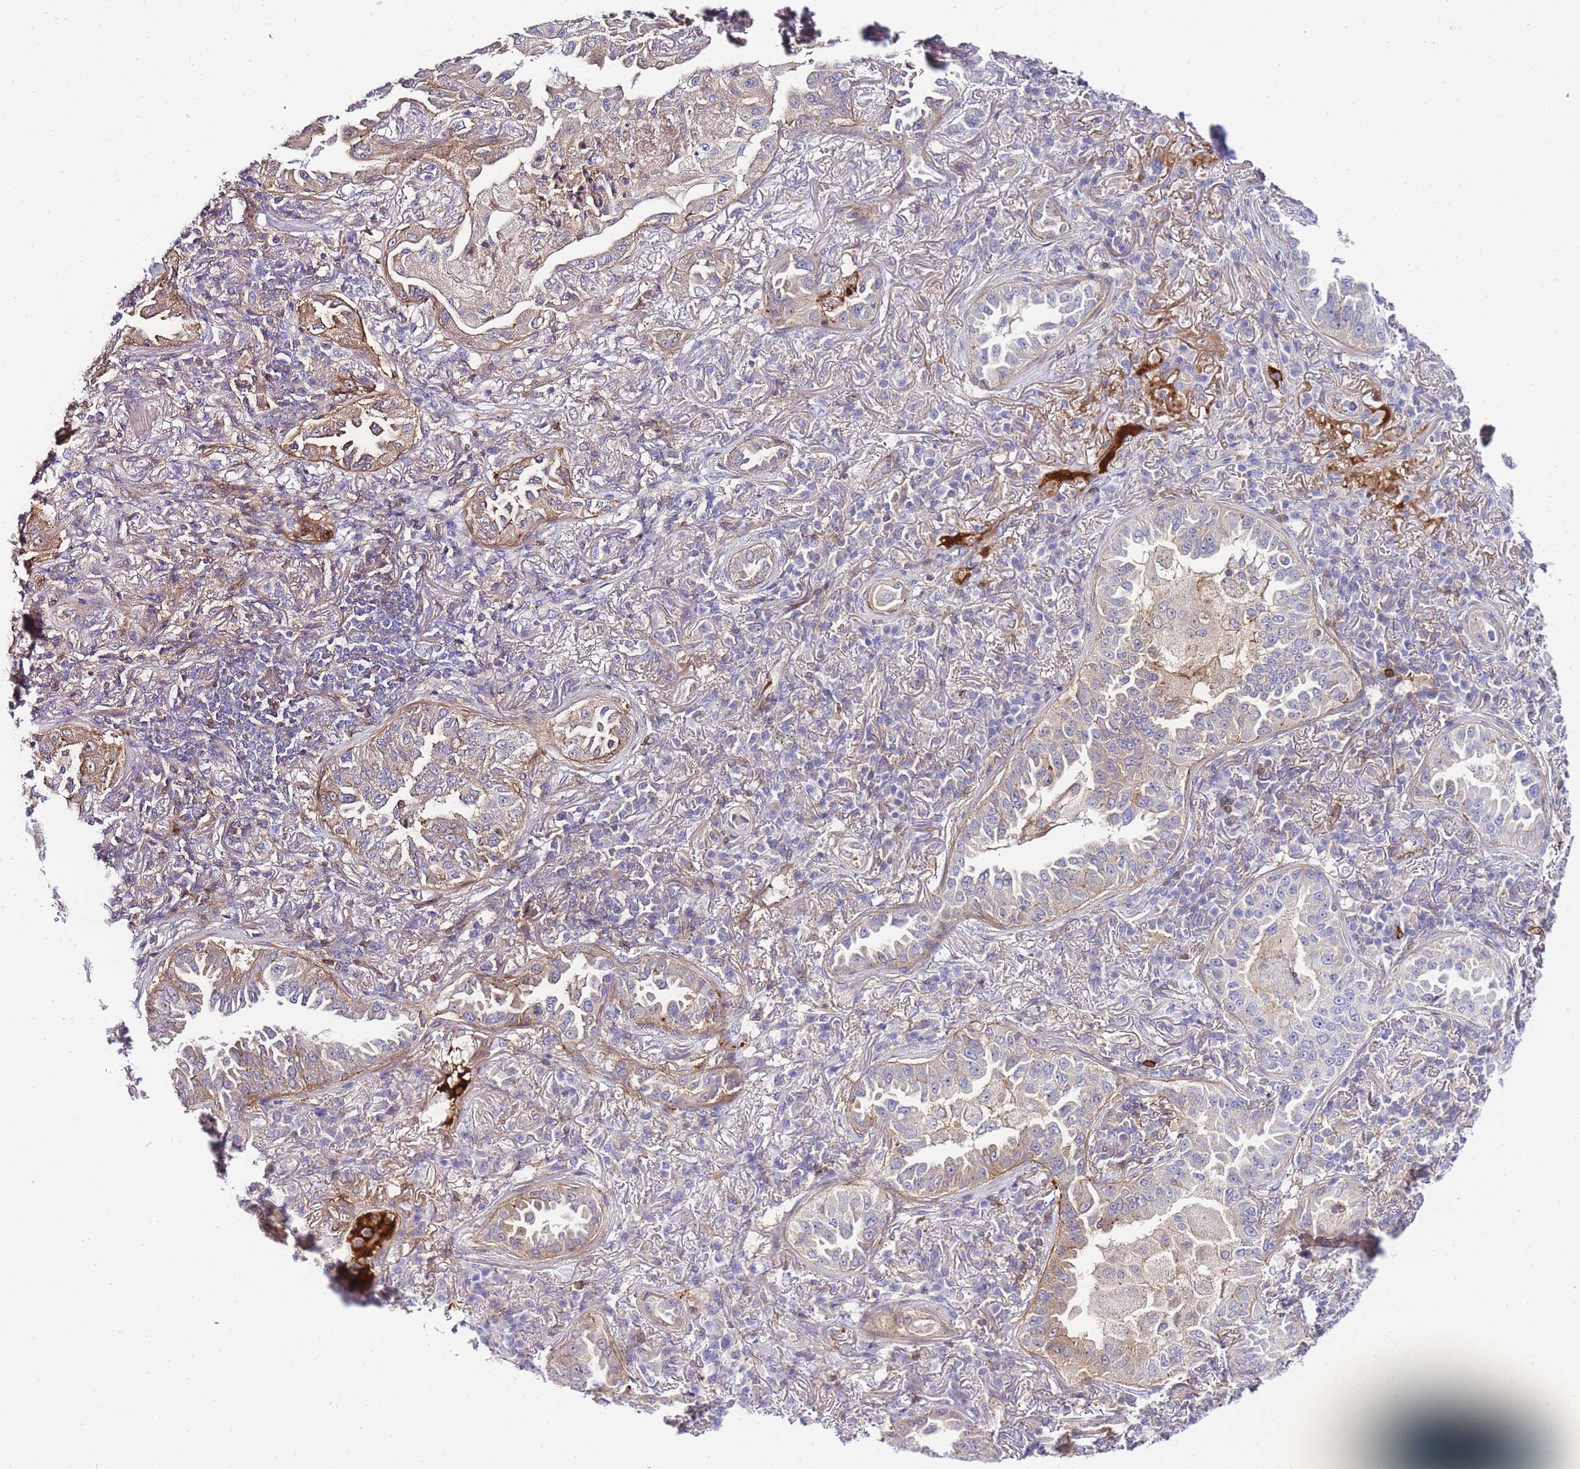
{"staining": {"intensity": "weak", "quantity": "25%-75%", "location": "cytoplasmic/membranous"}, "tissue": "lung cancer", "cell_type": "Tumor cells", "image_type": "cancer", "snomed": [{"axis": "morphology", "description": "Adenocarcinoma, NOS"}, {"axis": "topography", "description": "Lung"}], "caption": "Tumor cells demonstrate low levels of weak cytoplasmic/membranous expression in about 25%-75% of cells in human adenocarcinoma (lung).", "gene": "FBN3", "patient": {"sex": "female", "age": 69}}